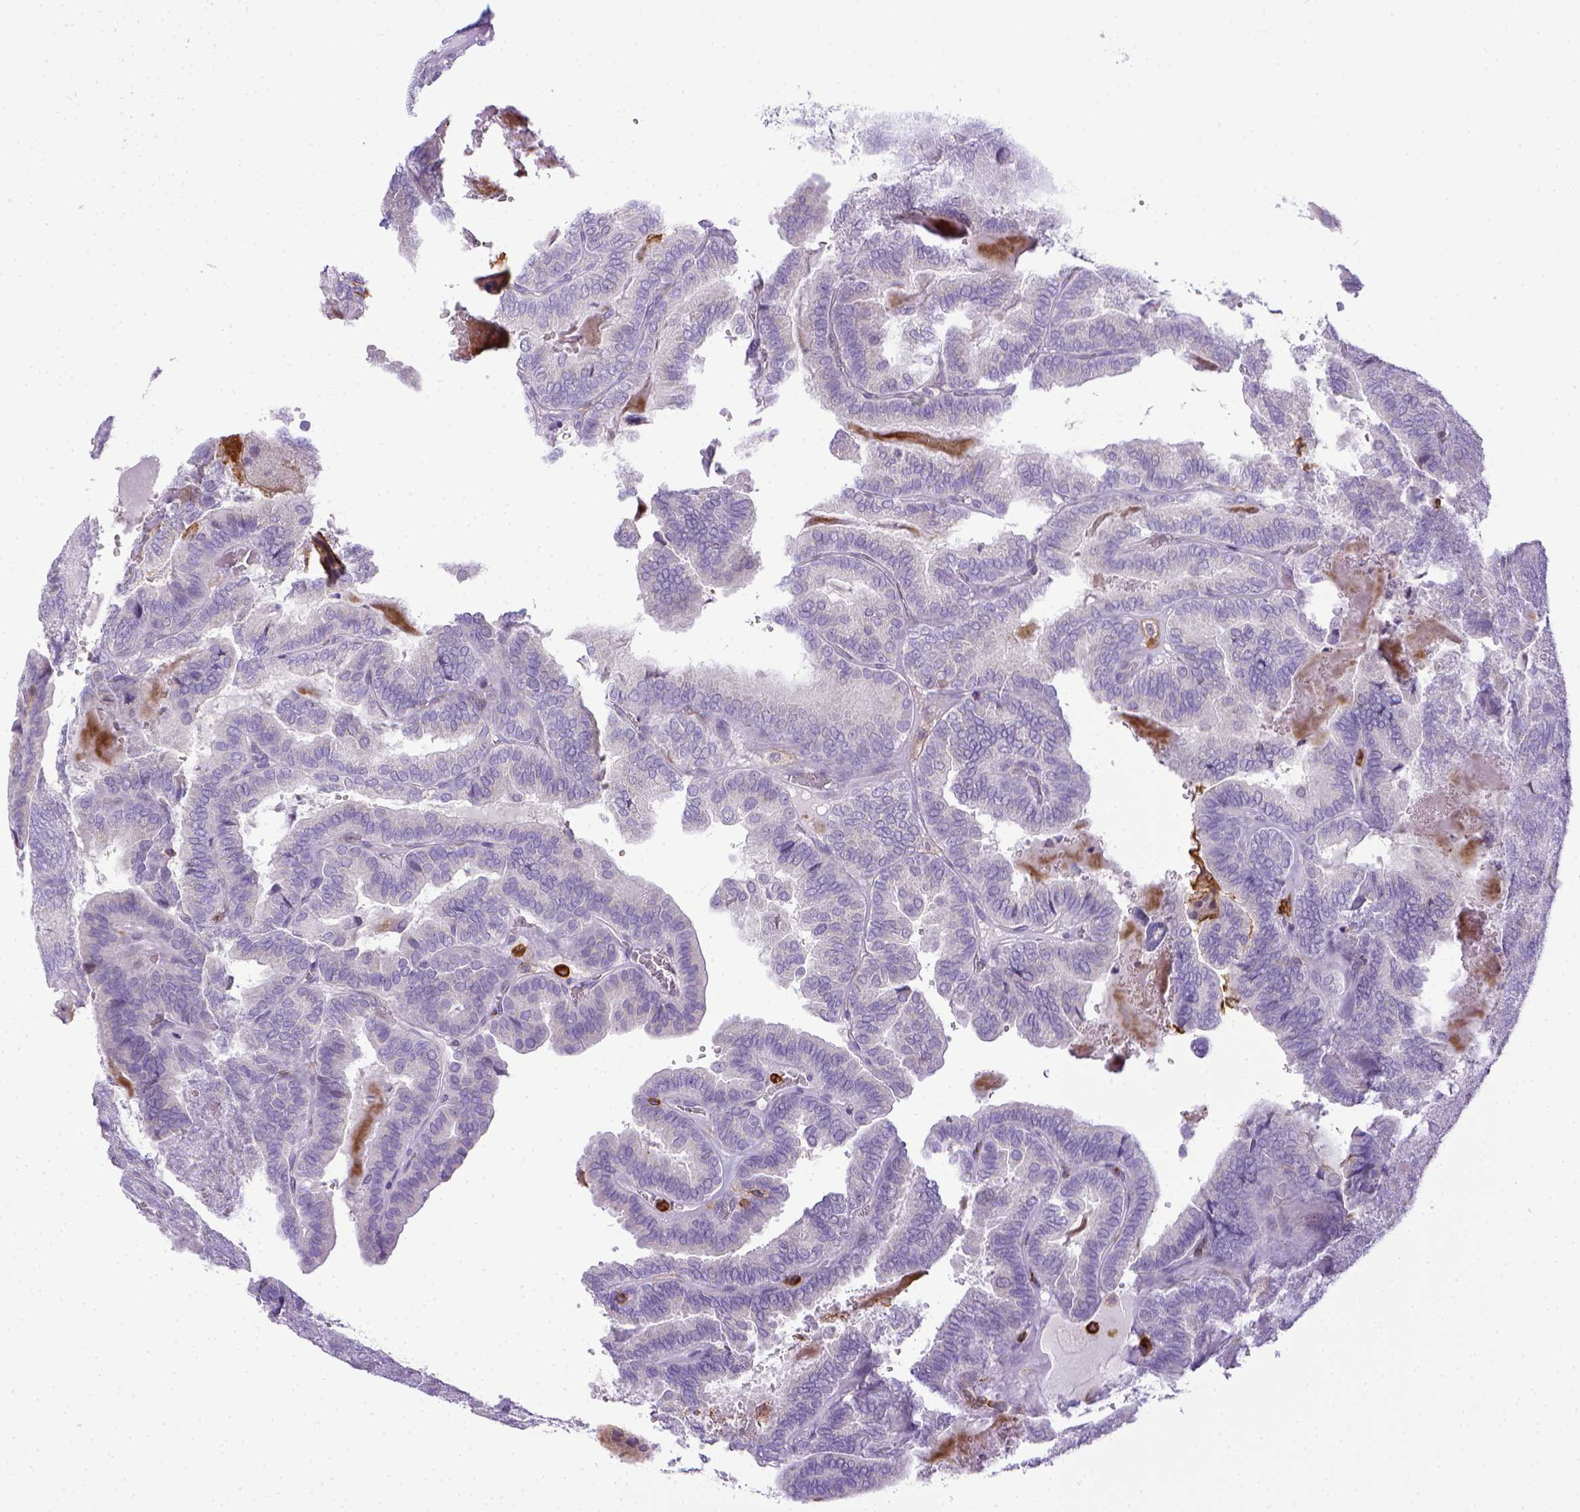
{"staining": {"intensity": "negative", "quantity": "none", "location": "none"}, "tissue": "thyroid cancer", "cell_type": "Tumor cells", "image_type": "cancer", "snomed": [{"axis": "morphology", "description": "Papillary adenocarcinoma, NOS"}, {"axis": "topography", "description": "Thyroid gland"}], "caption": "A high-resolution histopathology image shows IHC staining of thyroid cancer (papillary adenocarcinoma), which demonstrates no significant staining in tumor cells. Nuclei are stained in blue.", "gene": "ITGAM", "patient": {"sex": "female", "age": 75}}